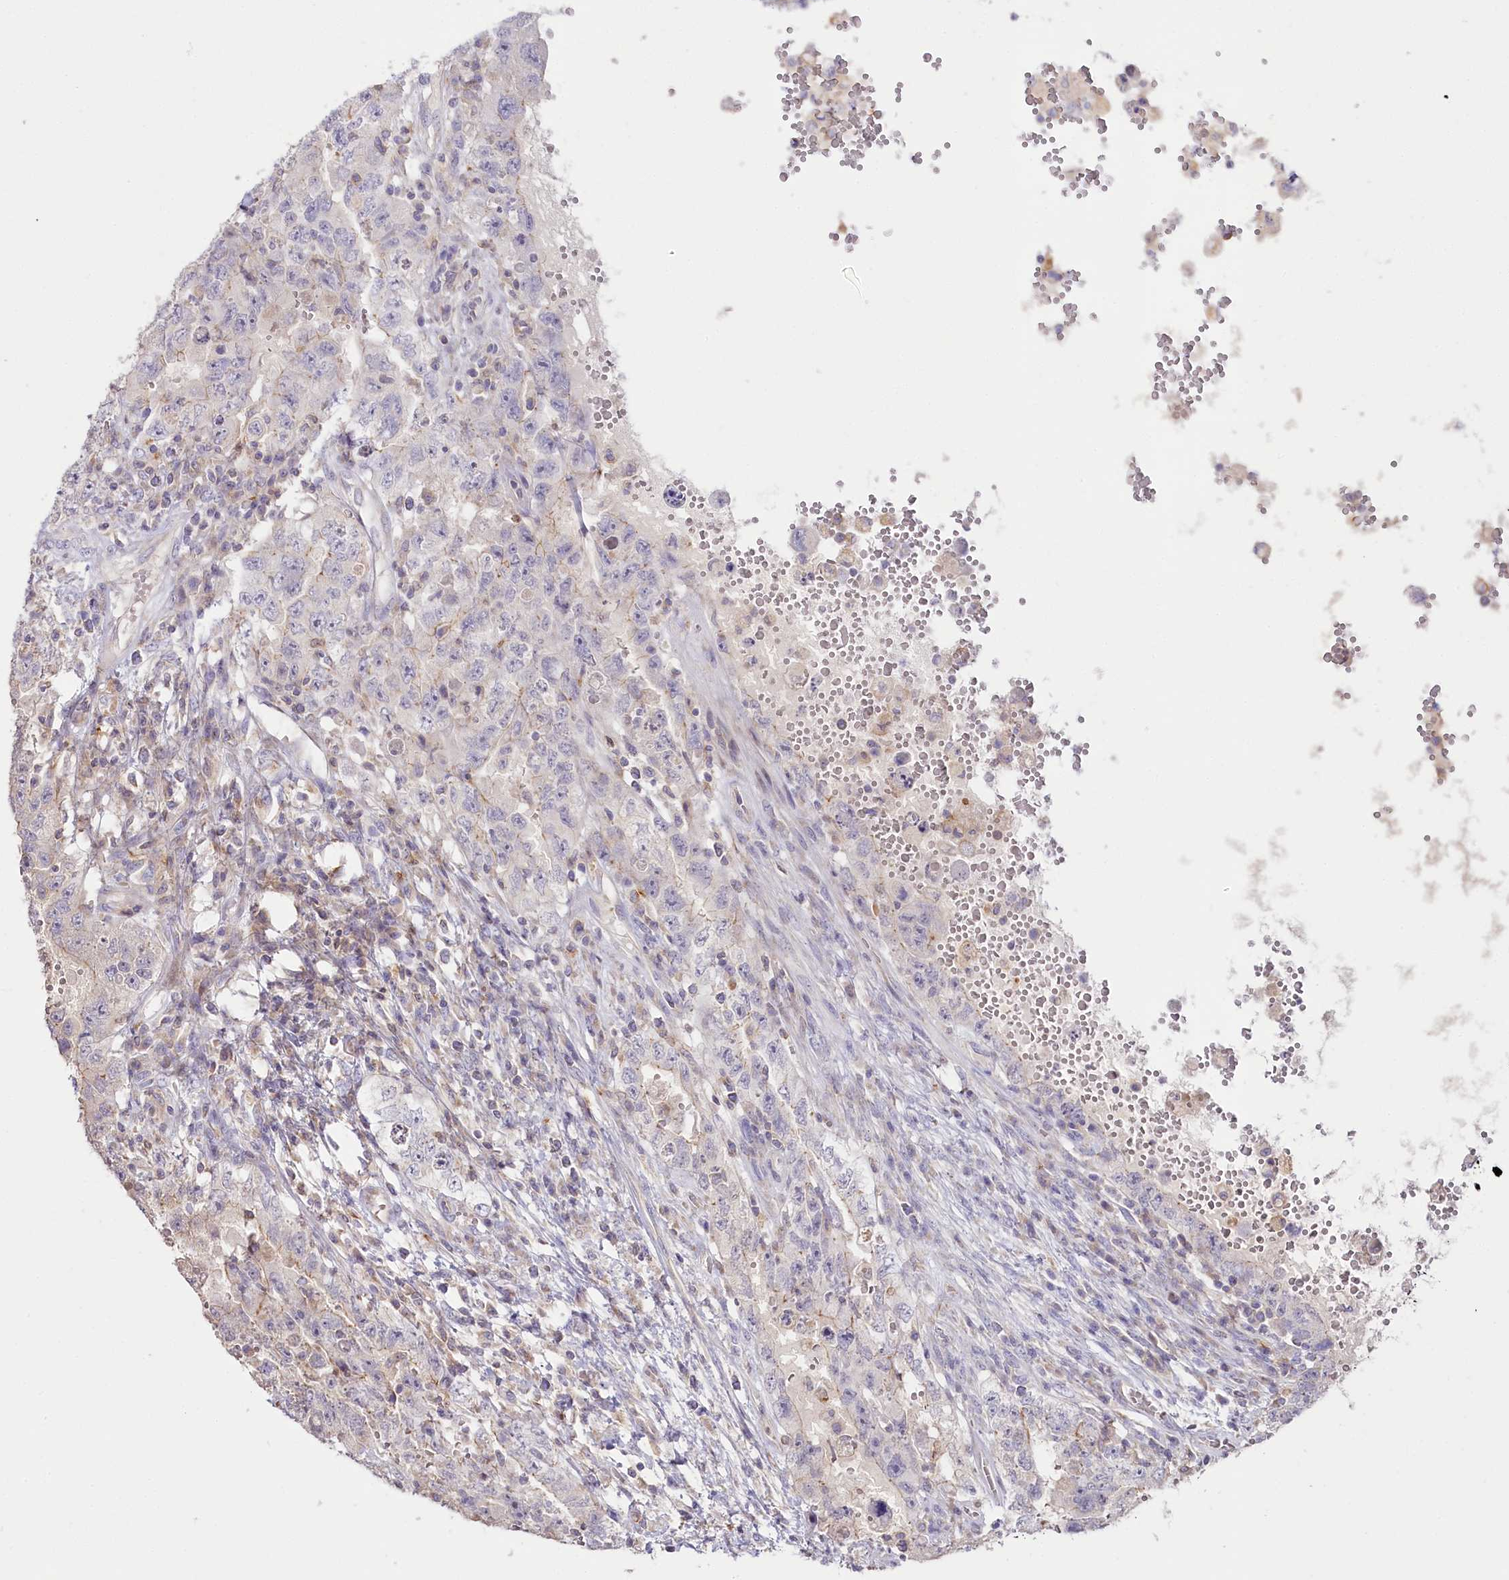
{"staining": {"intensity": "negative", "quantity": "none", "location": "none"}, "tissue": "testis cancer", "cell_type": "Tumor cells", "image_type": "cancer", "snomed": [{"axis": "morphology", "description": "Carcinoma, Embryonal, NOS"}, {"axis": "topography", "description": "Testis"}], "caption": "Protein analysis of embryonal carcinoma (testis) displays no significant staining in tumor cells.", "gene": "SLC6A11", "patient": {"sex": "male", "age": 26}}